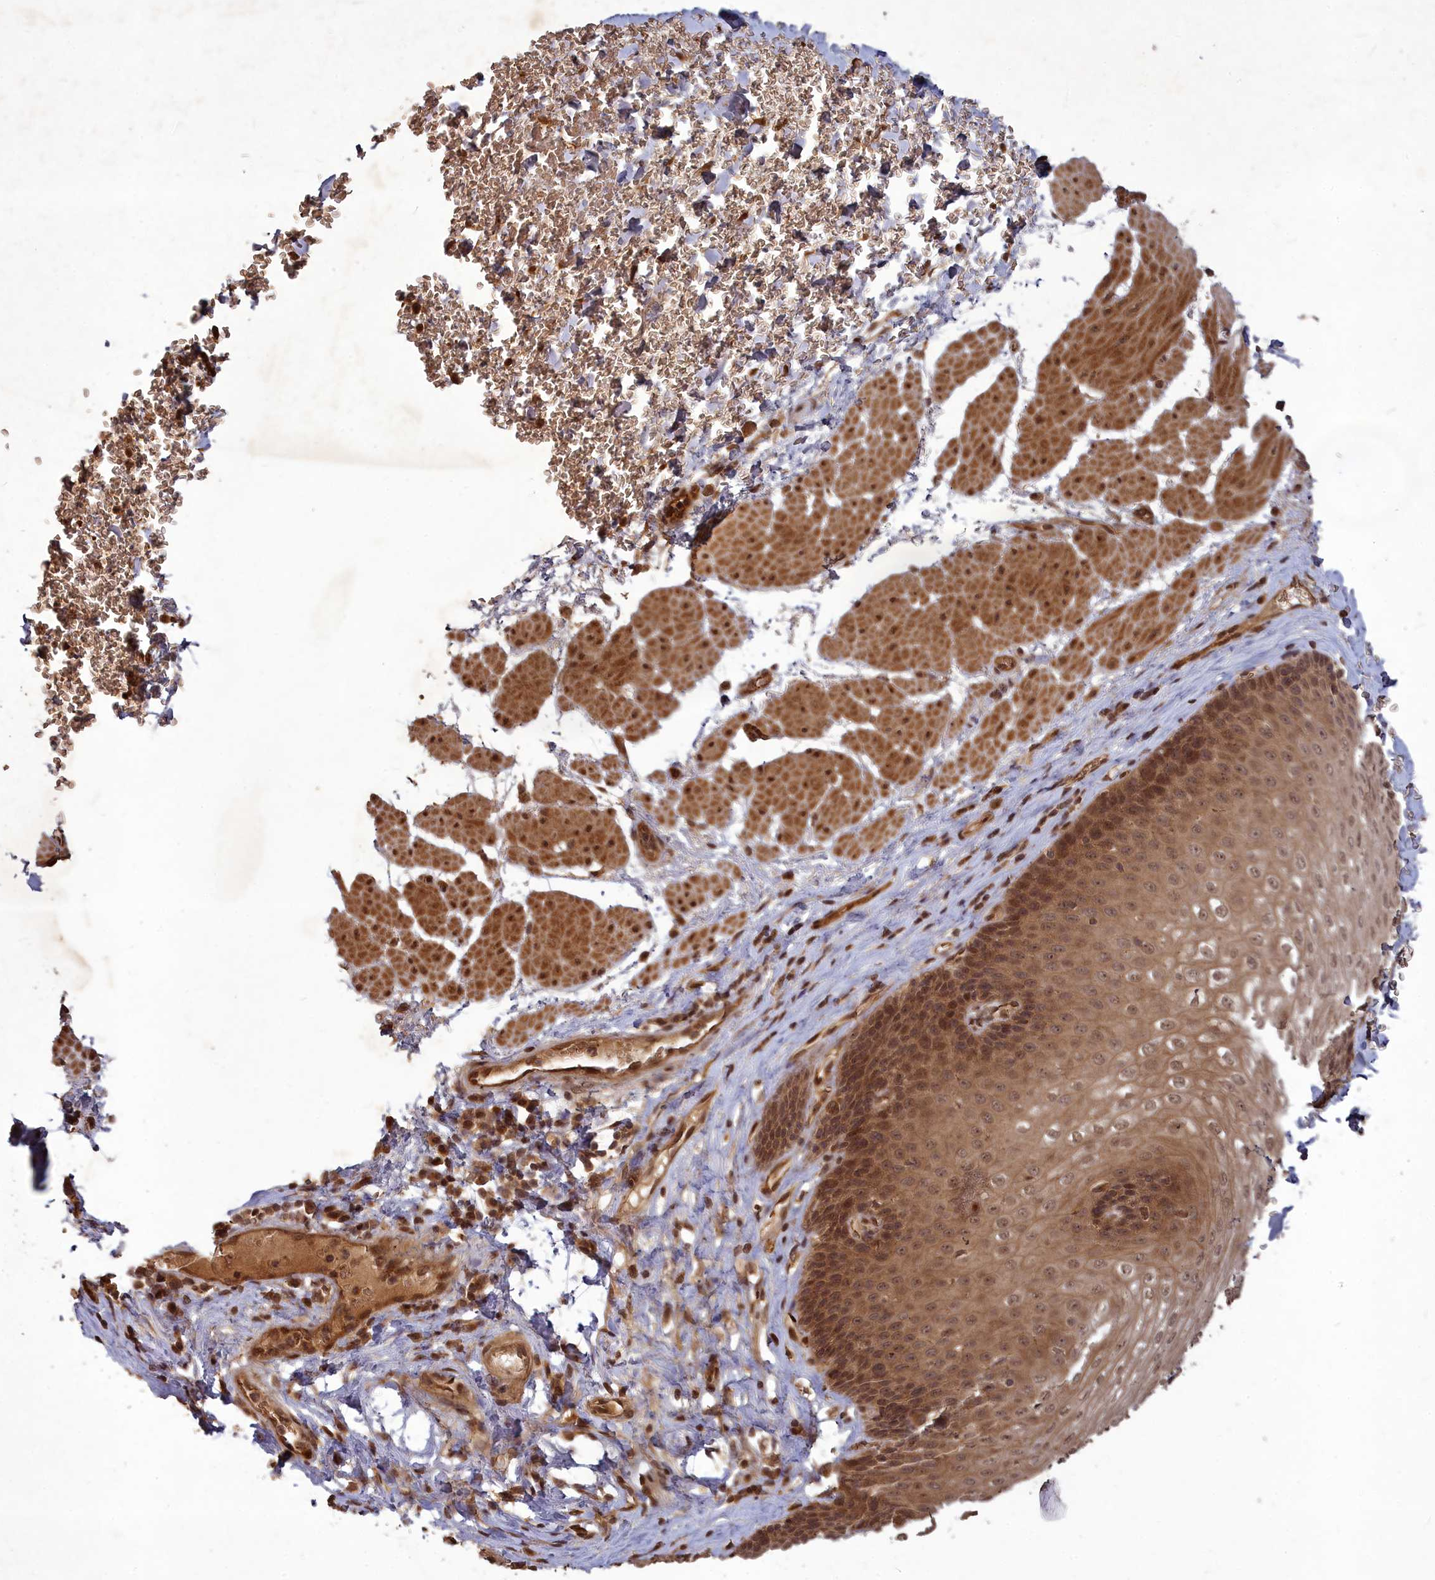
{"staining": {"intensity": "moderate", "quantity": ">75%", "location": "cytoplasmic/membranous,nuclear"}, "tissue": "esophagus", "cell_type": "Squamous epithelial cells", "image_type": "normal", "snomed": [{"axis": "morphology", "description": "Normal tissue, NOS"}, {"axis": "topography", "description": "Esophagus"}], "caption": "Unremarkable esophagus demonstrates moderate cytoplasmic/membranous,nuclear staining in approximately >75% of squamous epithelial cells, visualized by immunohistochemistry. Immunohistochemistry (ihc) stains the protein of interest in brown and the nuclei are stained blue.", "gene": "SRMS", "patient": {"sex": "female", "age": 66}}